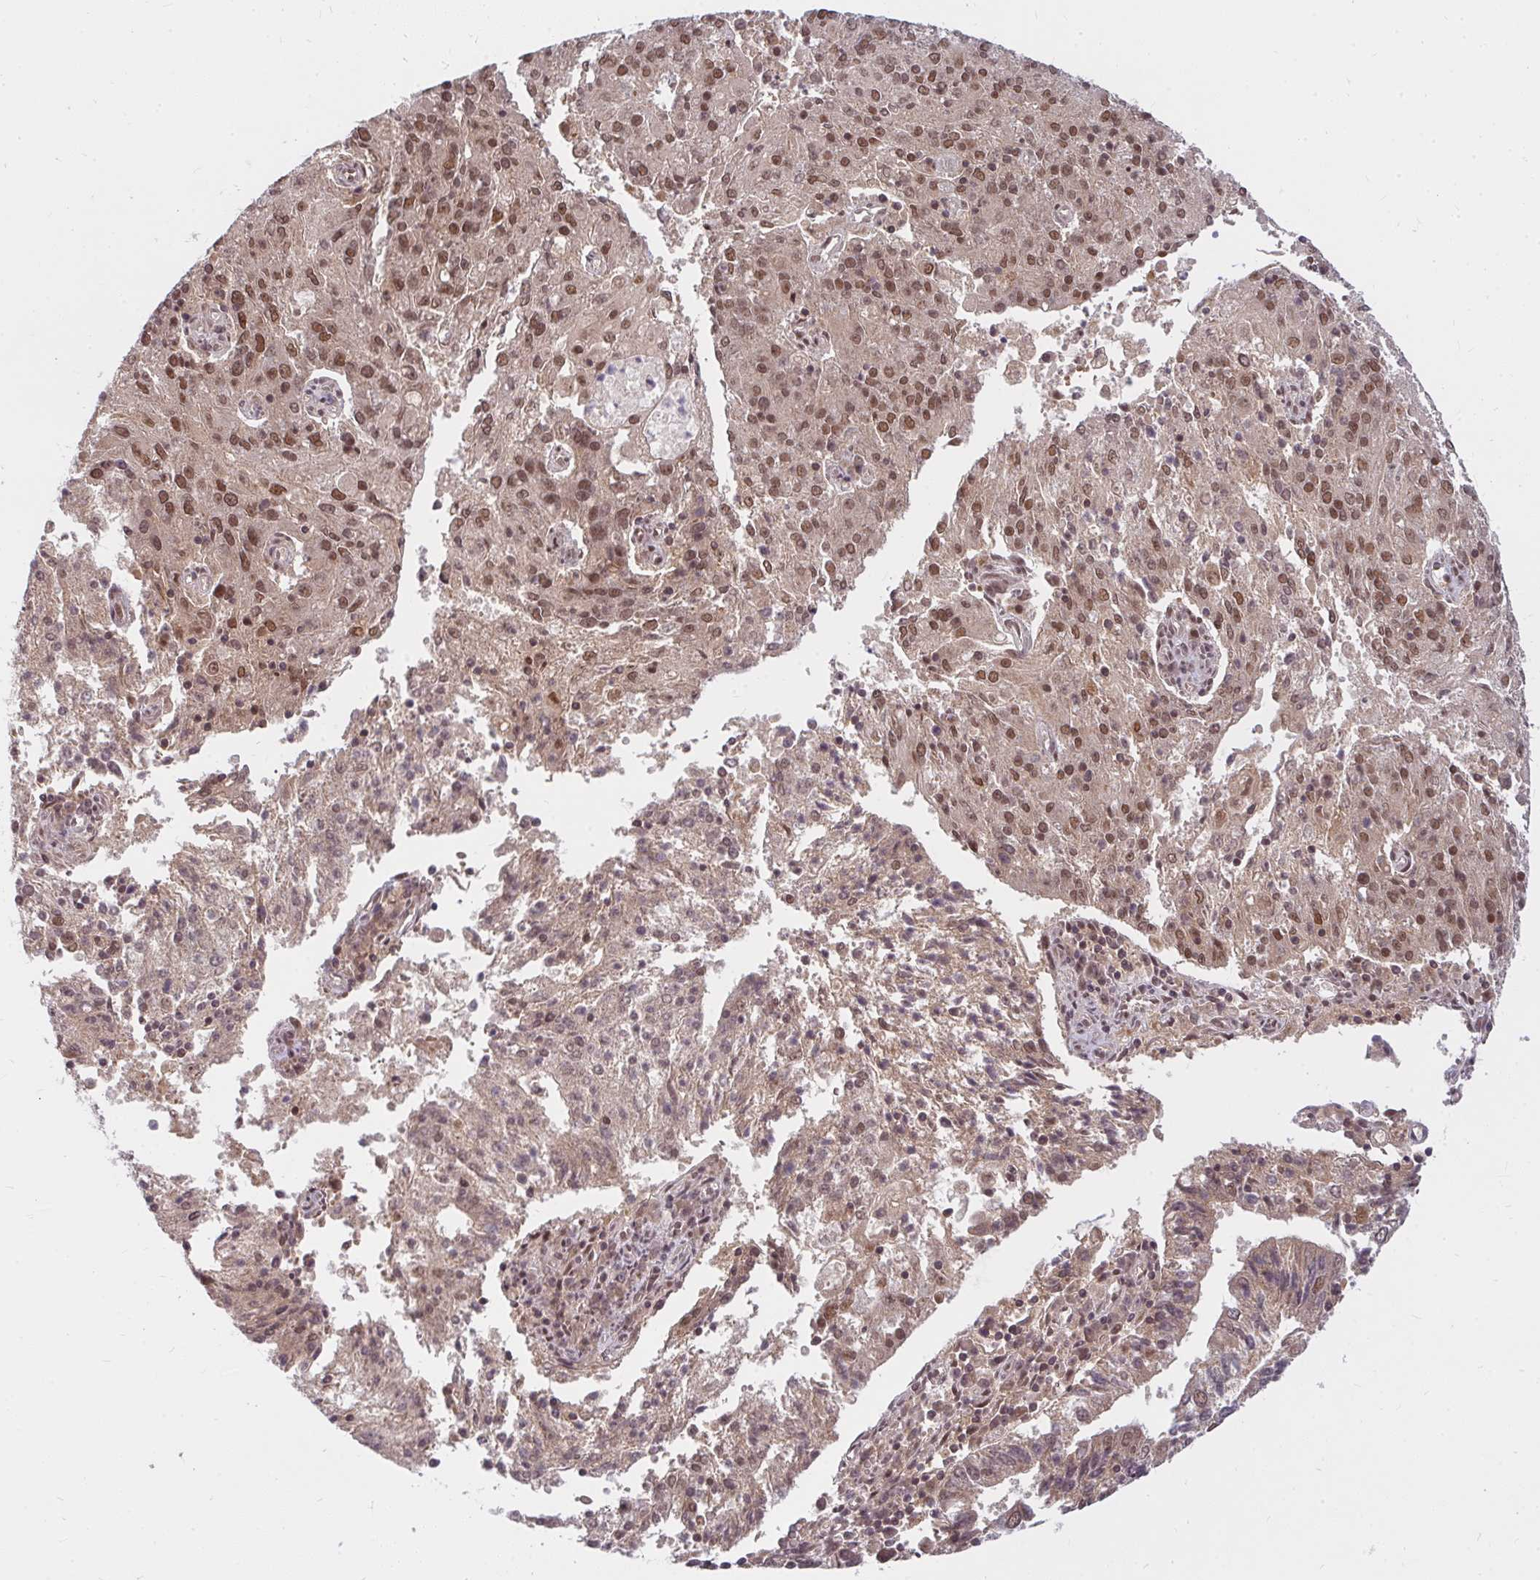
{"staining": {"intensity": "moderate", "quantity": ">75%", "location": "nuclear"}, "tissue": "endometrial cancer", "cell_type": "Tumor cells", "image_type": "cancer", "snomed": [{"axis": "morphology", "description": "Adenocarcinoma, NOS"}, {"axis": "topography", "description": "Endometrium"}], "caption": "DAB (3,3'-diaminobenzidine) immunohistochemical staining of human adenocarcinoma (endometrial) displays moderate nuclear protein expression in about >75% of tumor cells.", "gene": "GTF3C6", "patient": {"sex": "female", "age": 82}}